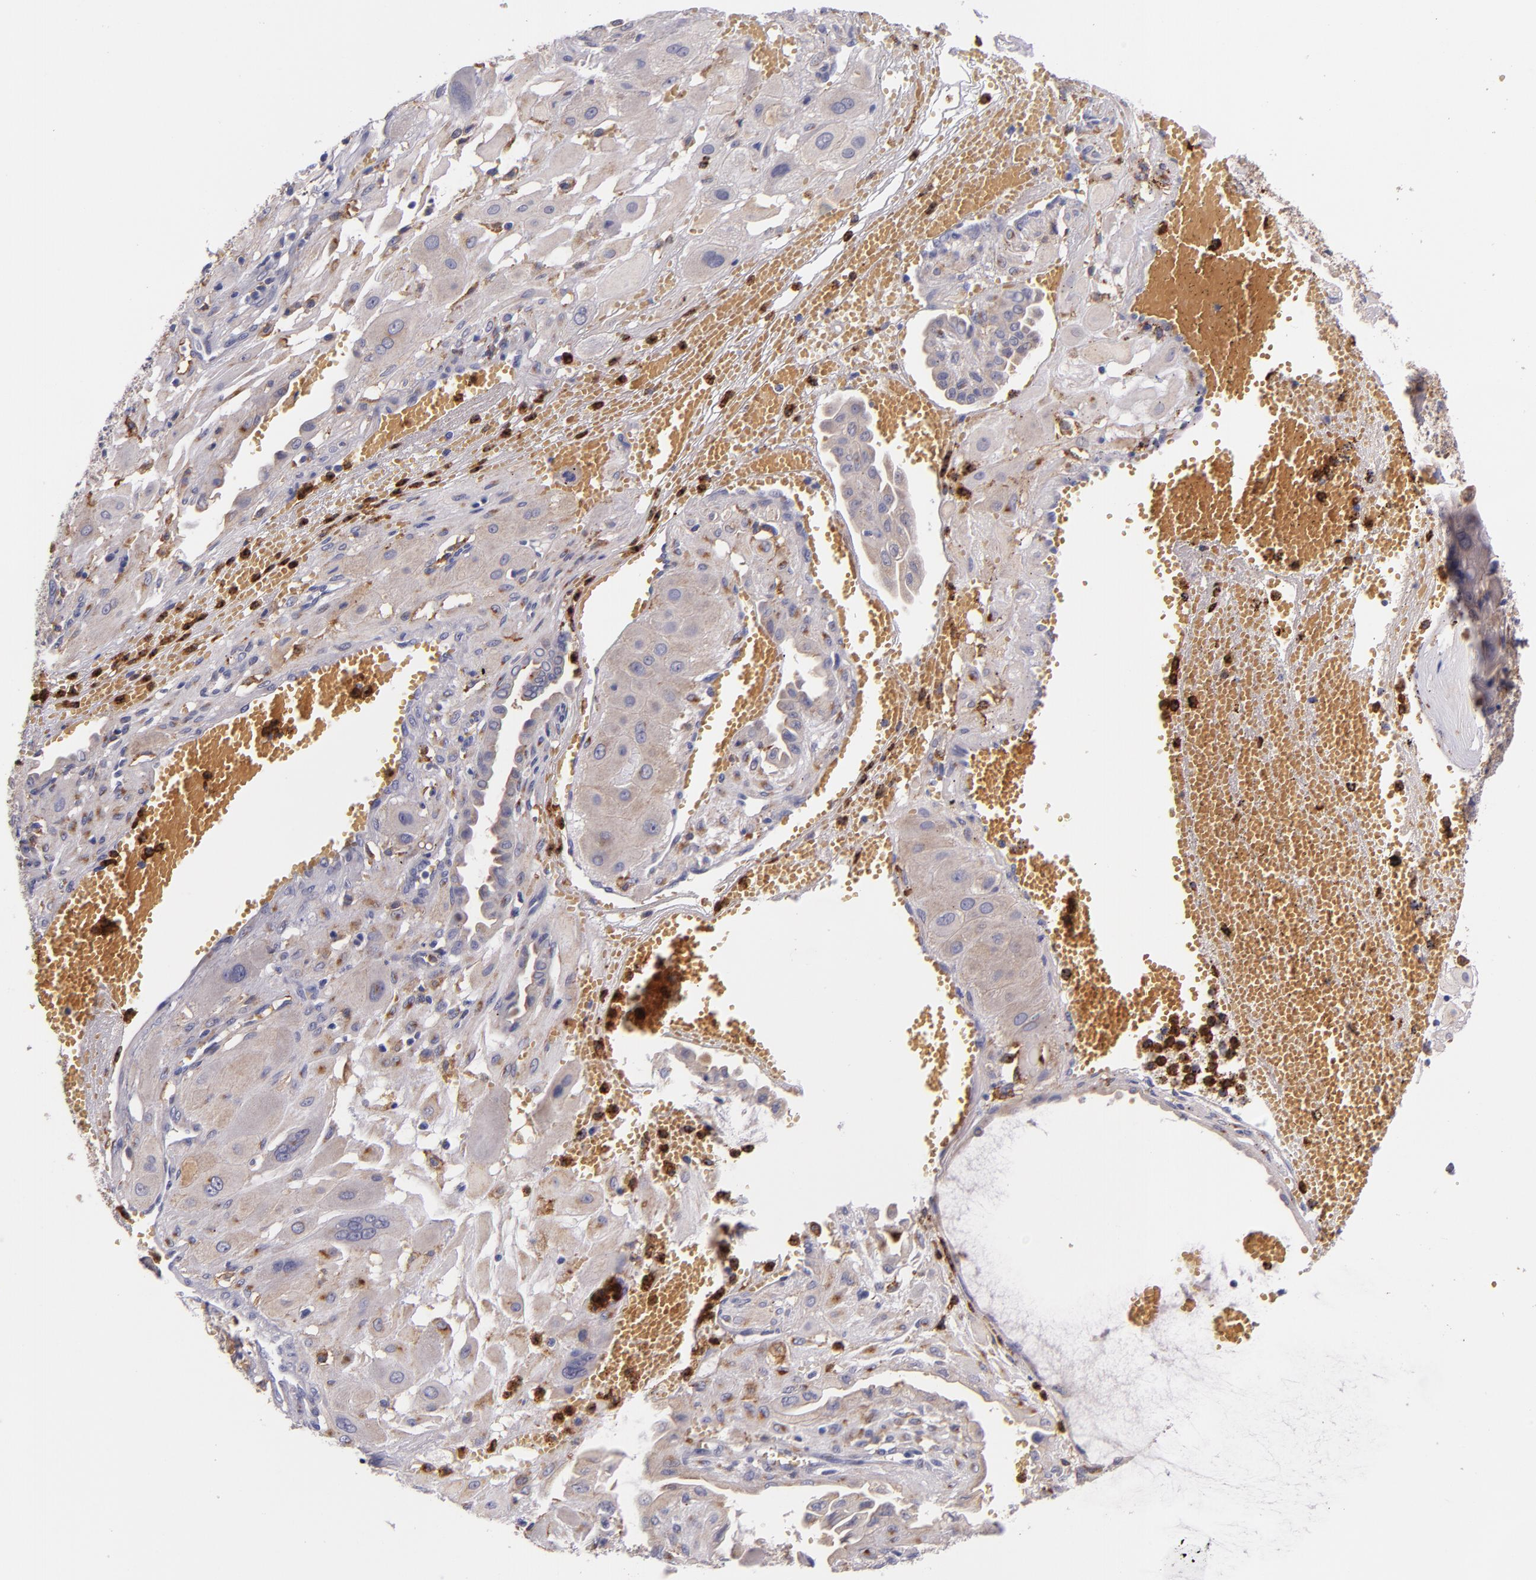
{"staining": {"intensity": "weak", "quantity": "25%-75%", "location": "cytoplasmic/membranous"}, "tissue": "cervical cancer", "cell_type": "Tumor cells", "image_type": "cancer", "snomed": [{"axis": "morphology", "description": "Squamous cell carcinoma, NOS"}, {"axis": "topography", "description": "Cervix"}], "caption": "The micrograph exhibits a brown stain indicating the presence of a protein in the cytoplasmic/membranous of tumor cells in cervical cancer. (DAB = brown stain, brightfield microscopy at high magnification).", "gene": "C5AR1", "patient": {"sex": "female", "age": 34}}